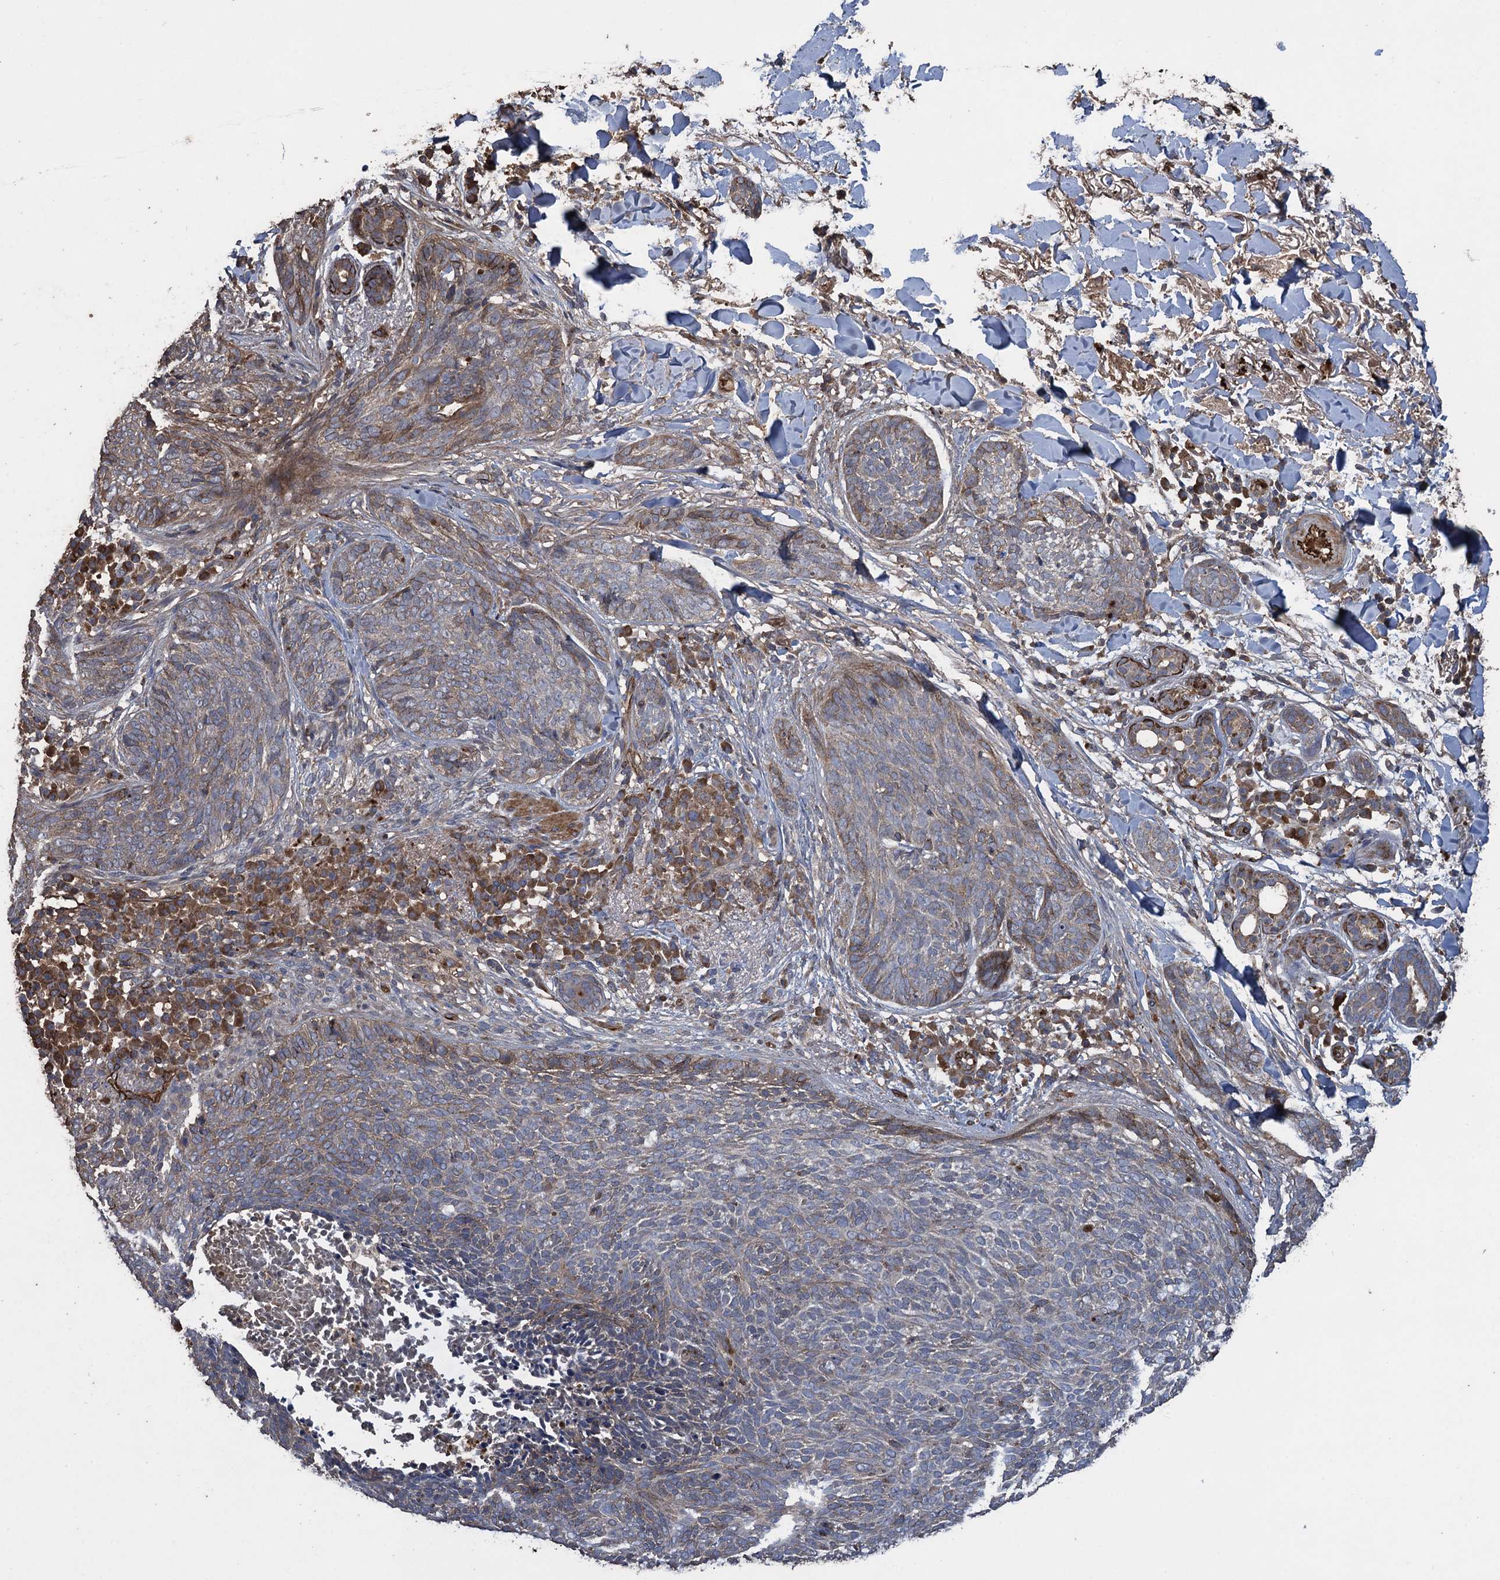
{"staining": {"intensity": "weak", "quantity": "25%-75%", "location": "cytoplasmic/membranous"}, "tissue": "skin cancer", "cell_type": "Tumor cells", "image_type": "cancer", "snomed": [{"axis": "morphology", "description": "Basal cell carcinoma"}, {"axis": "topography", "description": "Skin"}], "caption": "High-magnification brightfield microscopy of basal cell carcinoma (skin) stained with DAB (brown) and counterstained with hematoxylin (blue). tumor cells exhibit weak cytoplasmic/membranous positivity is identified in about25%-75% of cells.", "gene": "TXNDC11", "patient": {"sex": "male", "age": 85}}